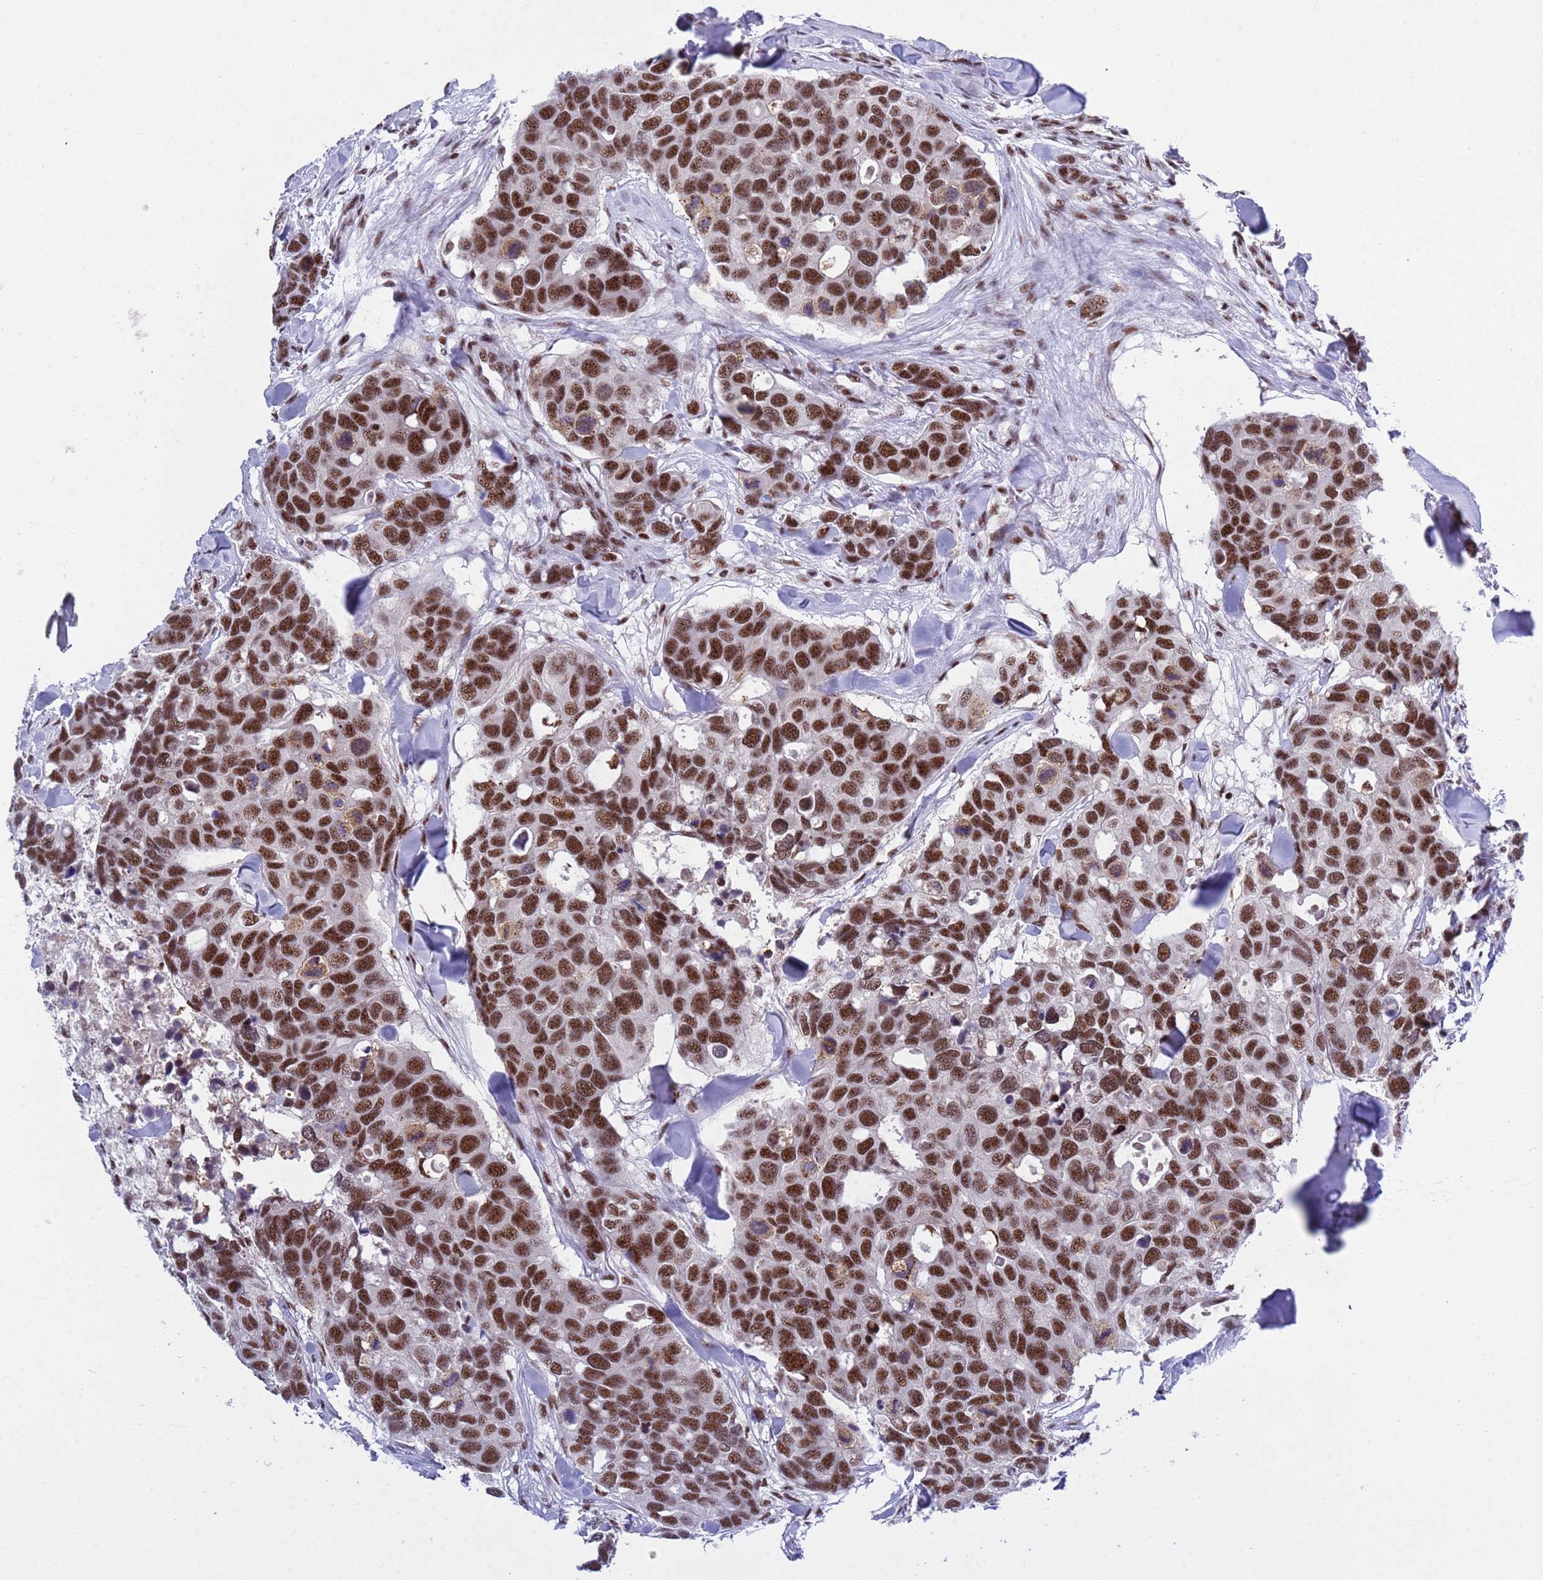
{"staining": {"intensity": "strong", "quantity": ">75%", "location": "nuclear"}, "tissue": "breast cancer", "cell_type": "Tumor cells", "image_type": "cancer", "snomed": [{"axis": "morphology", "description": "Duct carcinoma"}, {"axis": "topography", "description": "Breast"}], "caption": "Breast infiltrating ductal carcinoma tissue shows strong nuclear positivity in about >75% of tumor cells, visualized by immunohistochemistry. (DAB IHC, brown staining for protein, blue staining for nuclei).", "gene": "THOC2", "patient": {"sex": "female", "age": 83}}